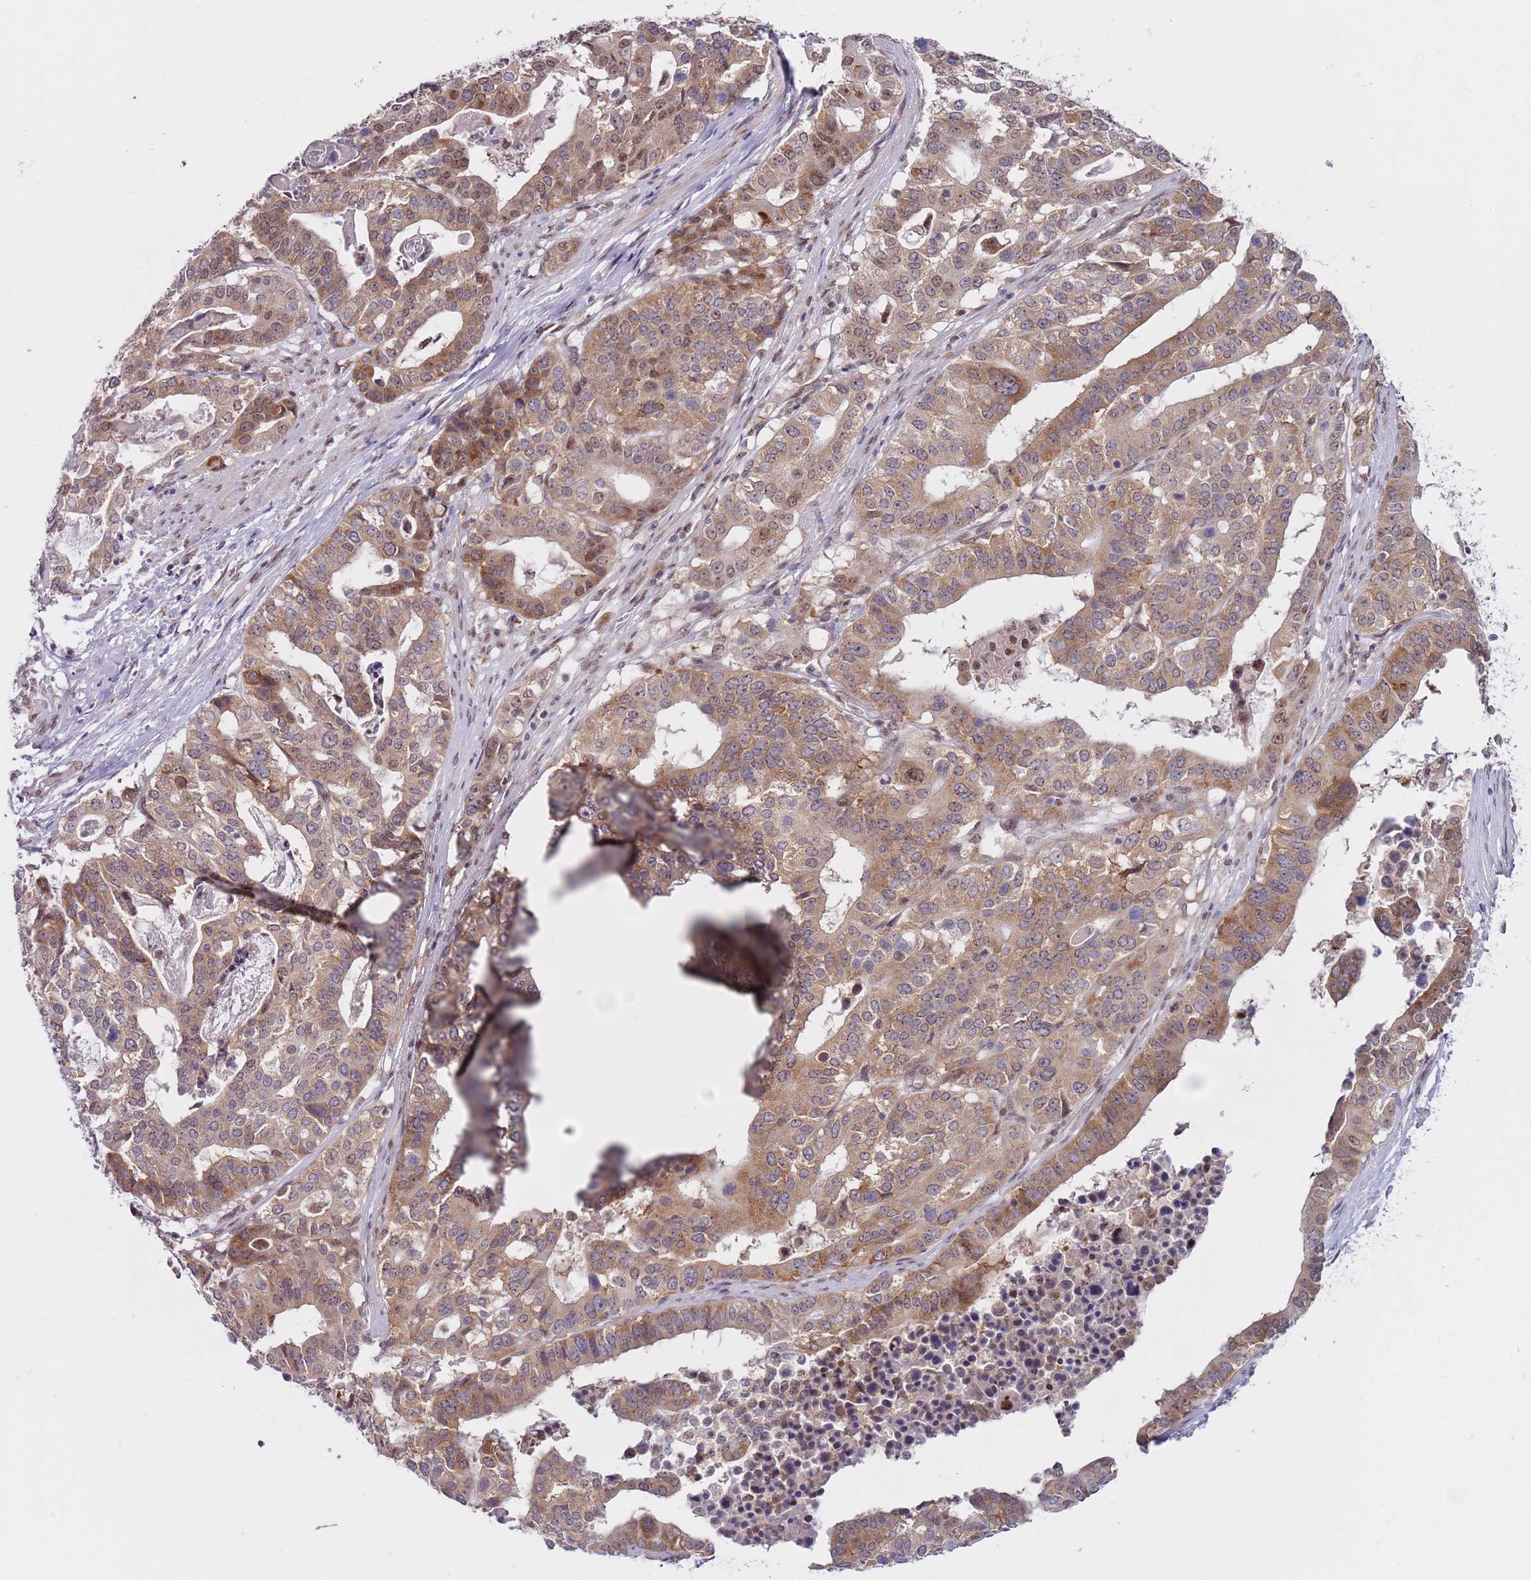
{"staining": {"intensity": "moderate", "quantity": "25%-75%", "location": "cytoplasmic/membranous,nuclear"}, "tissue": "stomach cancer", "cell_type": "Tumor cells", "image_type": "cancer", "snomed": [{"axis": "morphology", "description": "Adenocarcinoma, NOS"}, {"axis": "topography", "description": "Stomach"}], "caption": "The photomicrograph demonstrates staining of stomach cancer (adenocarcinoma), revealing moderate cytoplasmic/membranous and nuclear protein staining (brown color) within tumor cells.", "gene": "SLC25A32", "patient": {"sex": "male", "age": 48}}